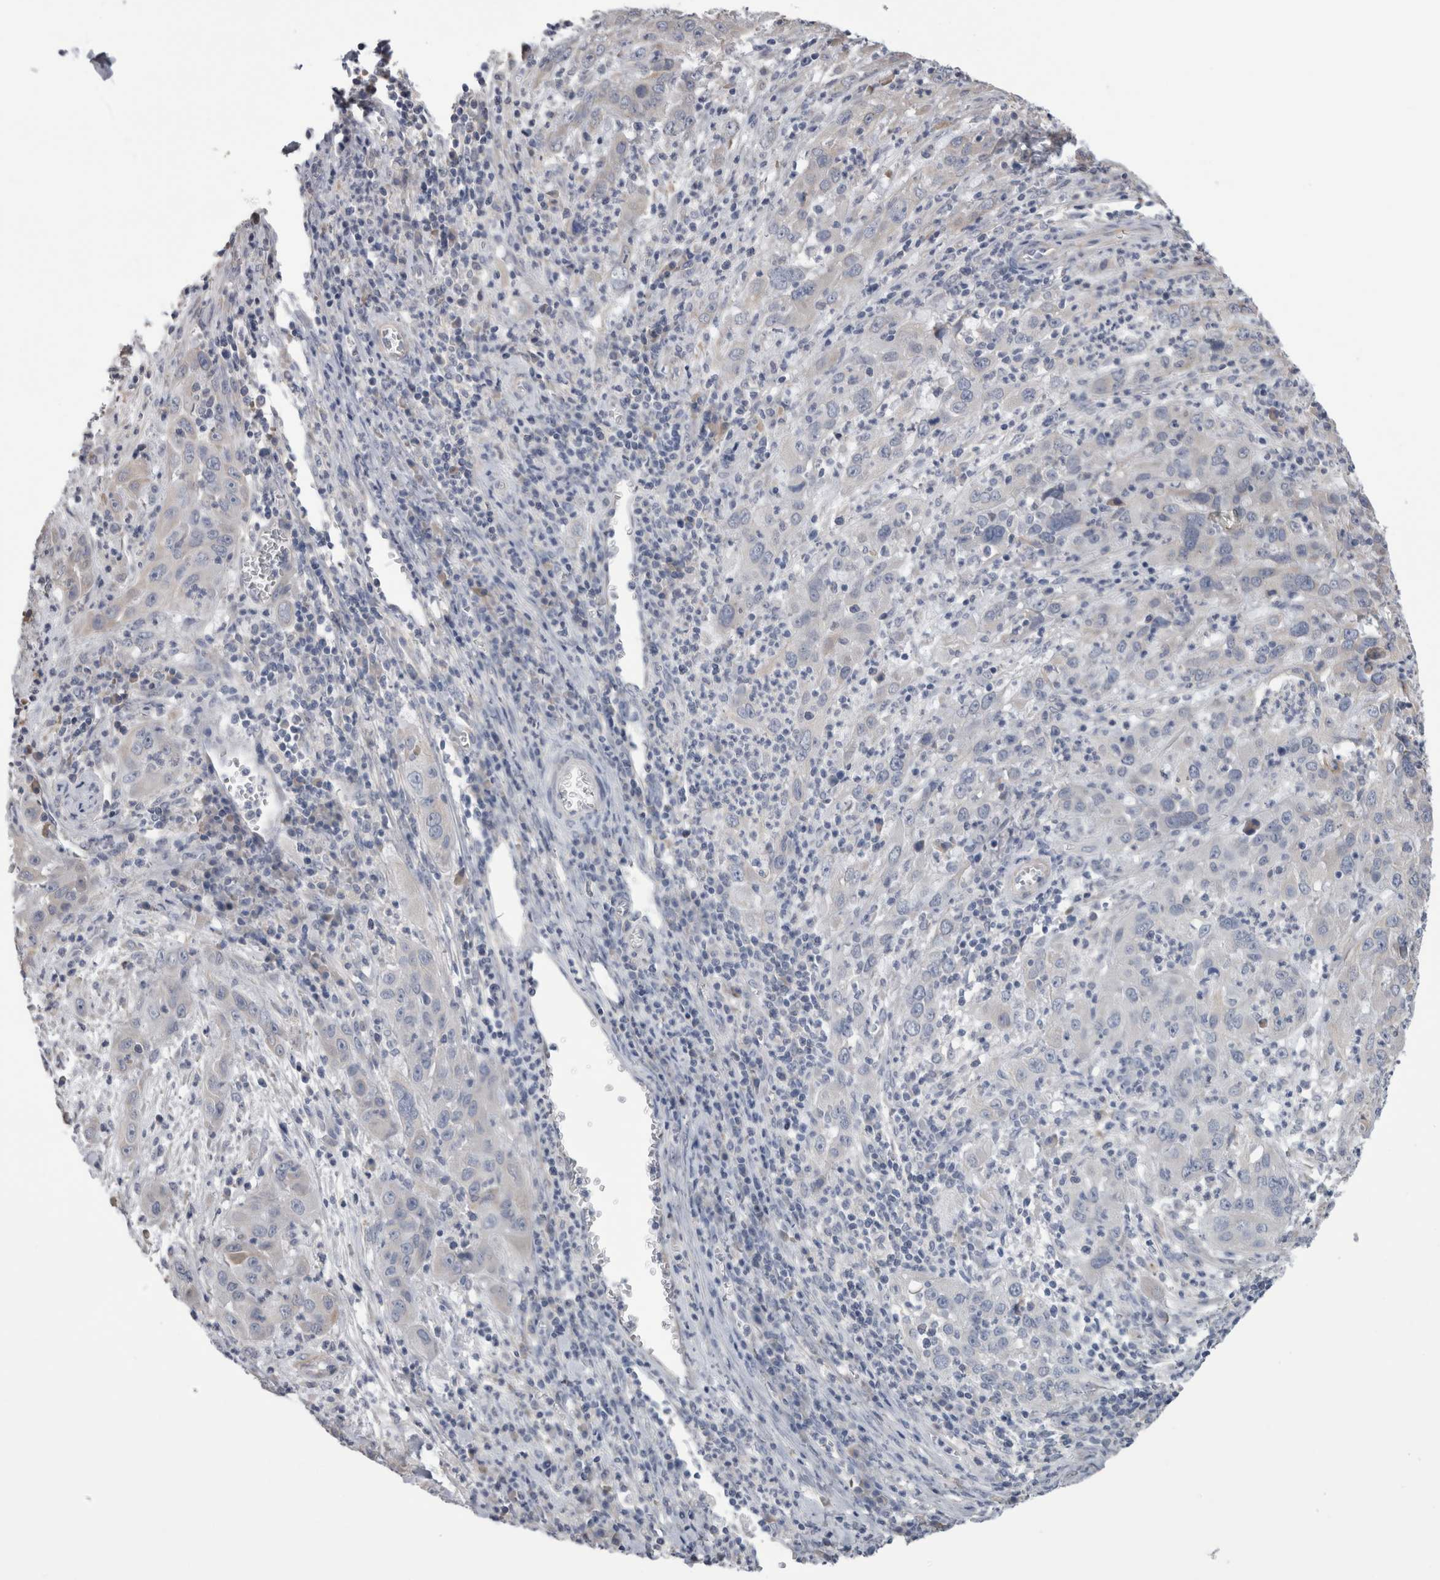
{"staining": {"intensity": "negative", "quantity": "none", "location": "none"}, "tissue": "cervical cancer", "cell_type": "Tumor cells", "image_type": "cancer", "snomed": [{"axis": "morphology", "description": "Squamous cell carcinoma, NOS"}, {"axis": "topography", "description": "Cervix"}], "caption": "There is no significant positivity in tumor cells of cervical squamous cell carcinoma.", "gene": "SMAP2", "patient": {"sex": "female", "age": 32}}